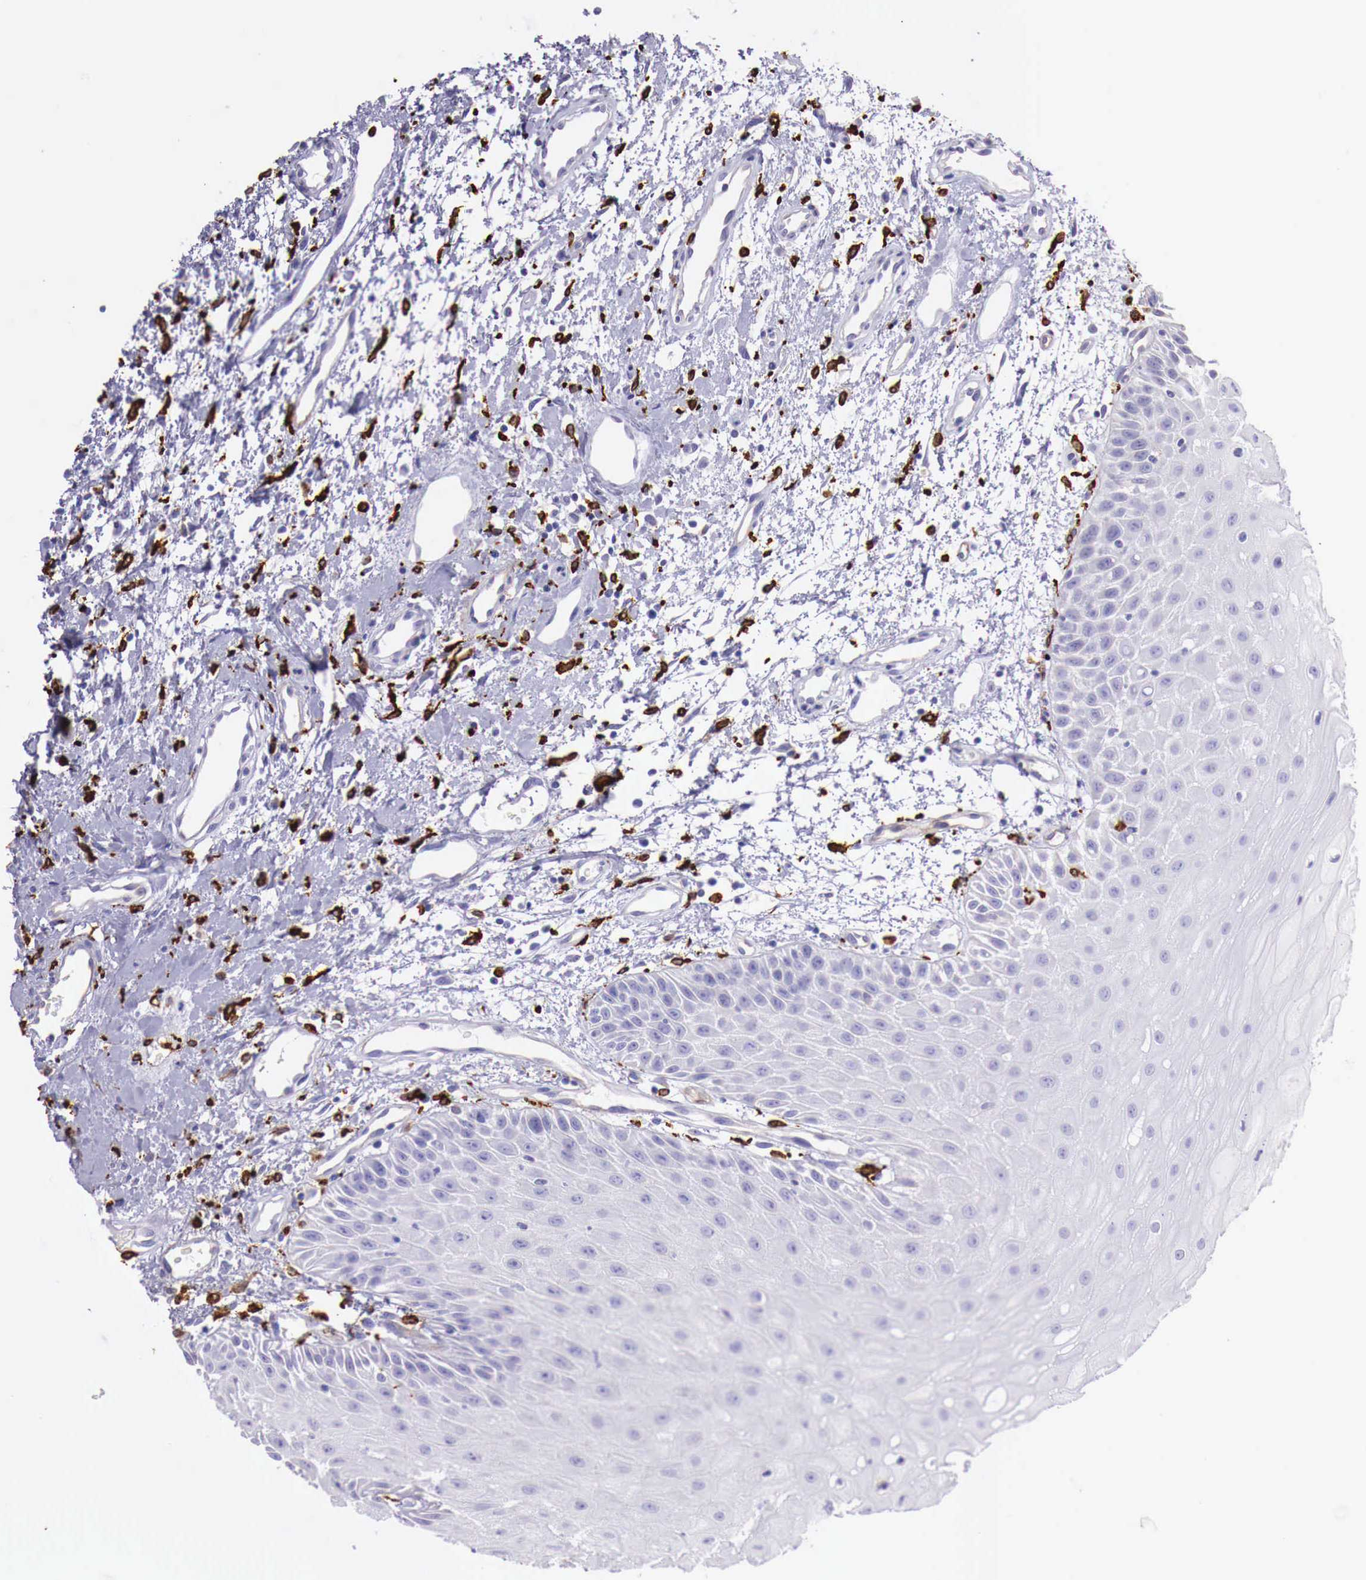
{"staining": {"intensity": "negative", "quantity": "none", "location": "none"}, "tissue": "oral mucosa", "cell_type": "Squamous epithelial cells", "image_type": "normal", "snomed": [{"axis": "morphology", "description": "Normal tissue, NOS"}, {"axis": "topography", "description": "Oral tissue"}], "caption": "IHC micrograph of benign oral mucosa: human oral mucosa stained with DAB (3,3'-diaminobenzidine) displays no significant protein expression in squamous epithelial cells.", "gene": "MSR1", "patient": {"sex": "male", "age": 54}}